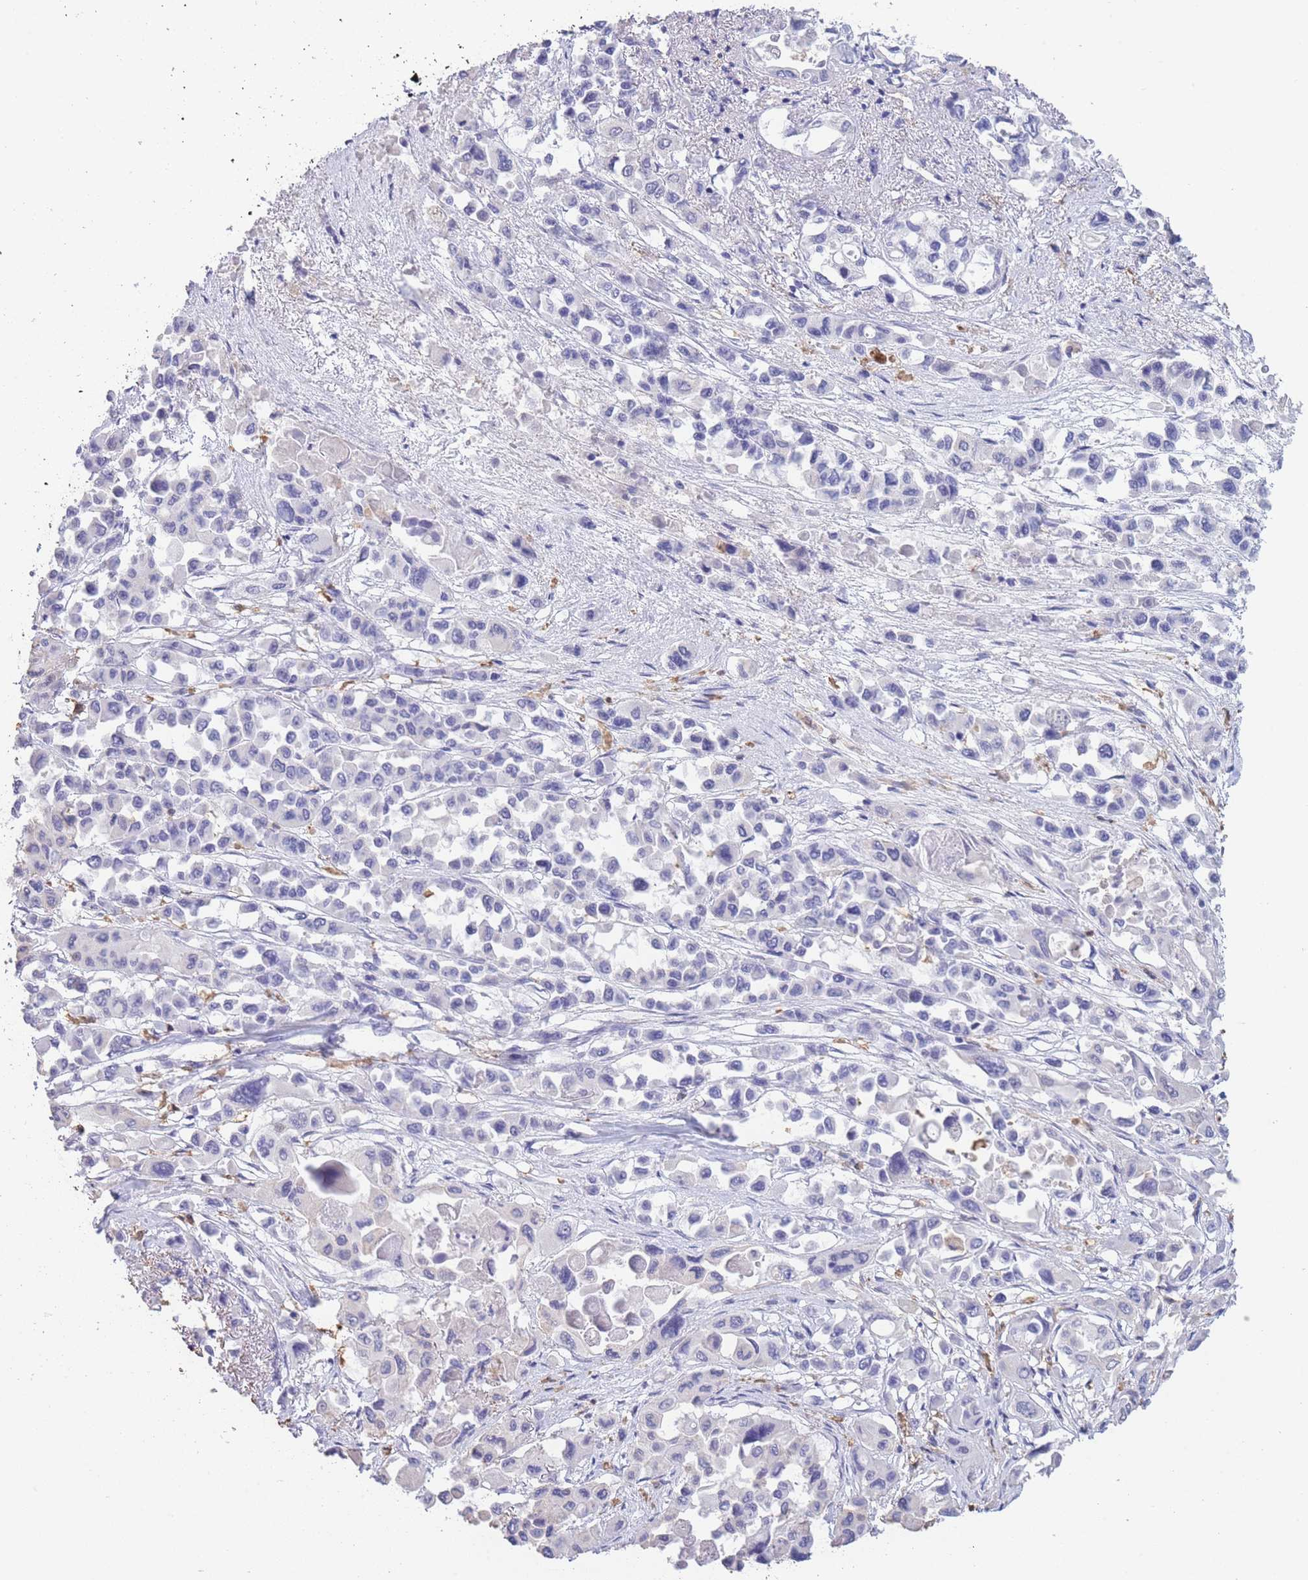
{"staining": {"intensity": "negative", "quantity": "none", "location": "none"}, "tissue": "pancreatic cancer", "cell_type": "Tumor cells", "image_type": "cancer", "snomed": [{"axis": "morphology", "description": "Adenocarcinoma, NOS"}, {"axis": "topography", "description": "Pancreas"}], "caption": "A high-resolution micrograph shows IHC staining of pancreatic cancer, which demonstrates no significant expression in tumor cells.", "gene": "CD37", "patient": {"sex": "male", "age": 92}}